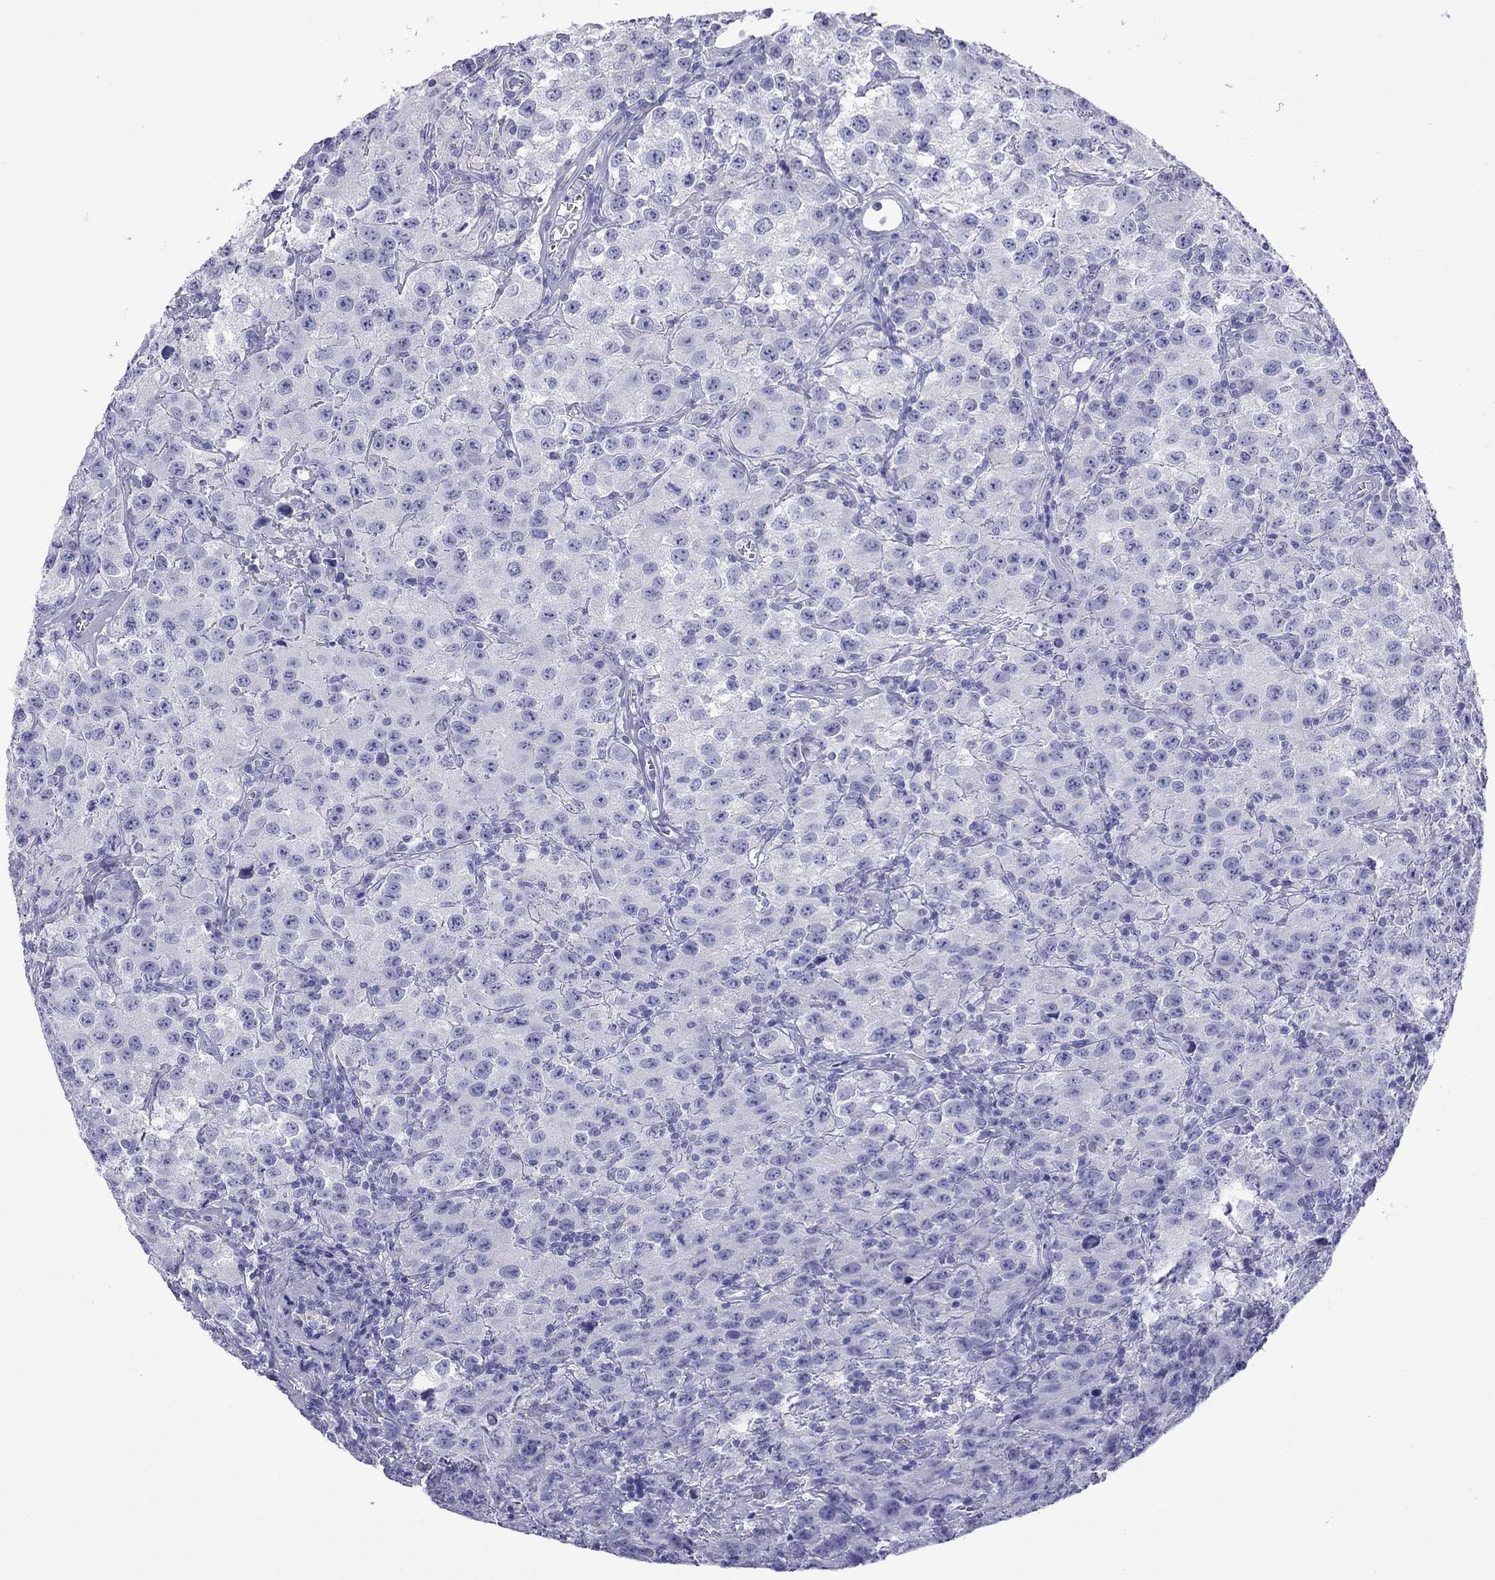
{"staining": {"intensity": "negative", "quantity": "none", "location": "none"}, "tissue": "testis cancer", "cell_type": "Tumor cells", "image_type": "cancer", "snomed": [{"axis": "morphology", "description": "Seminoma, NOS"}, {"axis": "topography", "description": "Testis"}], "caption": "Seminoma (testis) was stained to show a protein in brown. There is no significant positivity in tumor cells.", "gene": "FIGLA", "patient": {"sex": "male", "age": 52}}